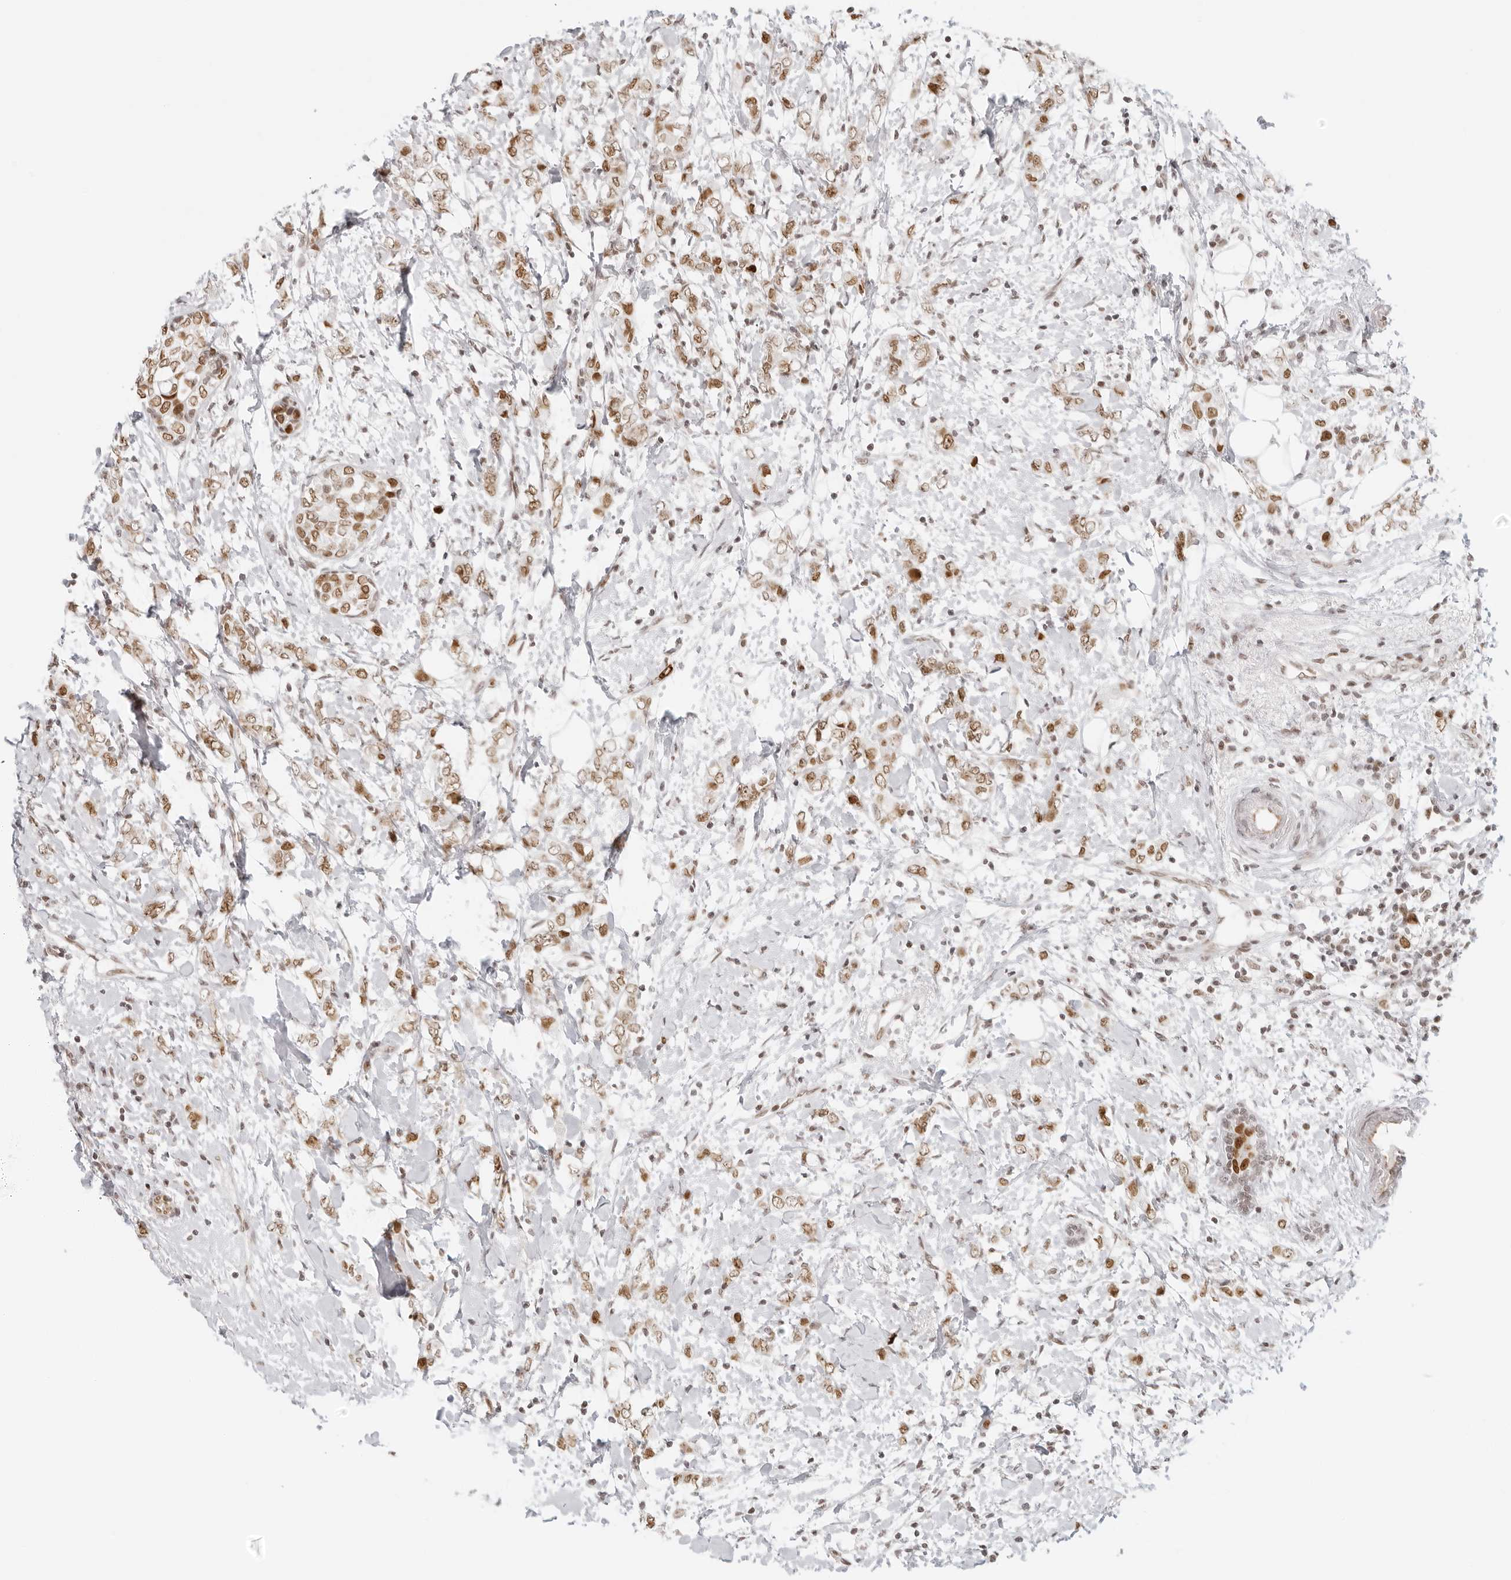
{"staining": {"intensity": "moderate", "quantity": ">75%", "location": "nuclear"}, "tissue": "breast cancer", "cell_type": "Tumor cells", "image_type": "cancer", "snomed": [{"axis": "morphology", "description": "Normal tissue, NOS"}, {"axis": "morphology", "description": "Lobular carcinoma"}, {"axis": "topography", "description": "Breast"}], "caption": "The immunohistochemical stain labels moderate nuclear positivity in tumor cells of breast cancer tissue.", "gene": "RCC1", "patient": {"sex": "female", "age": 47}}